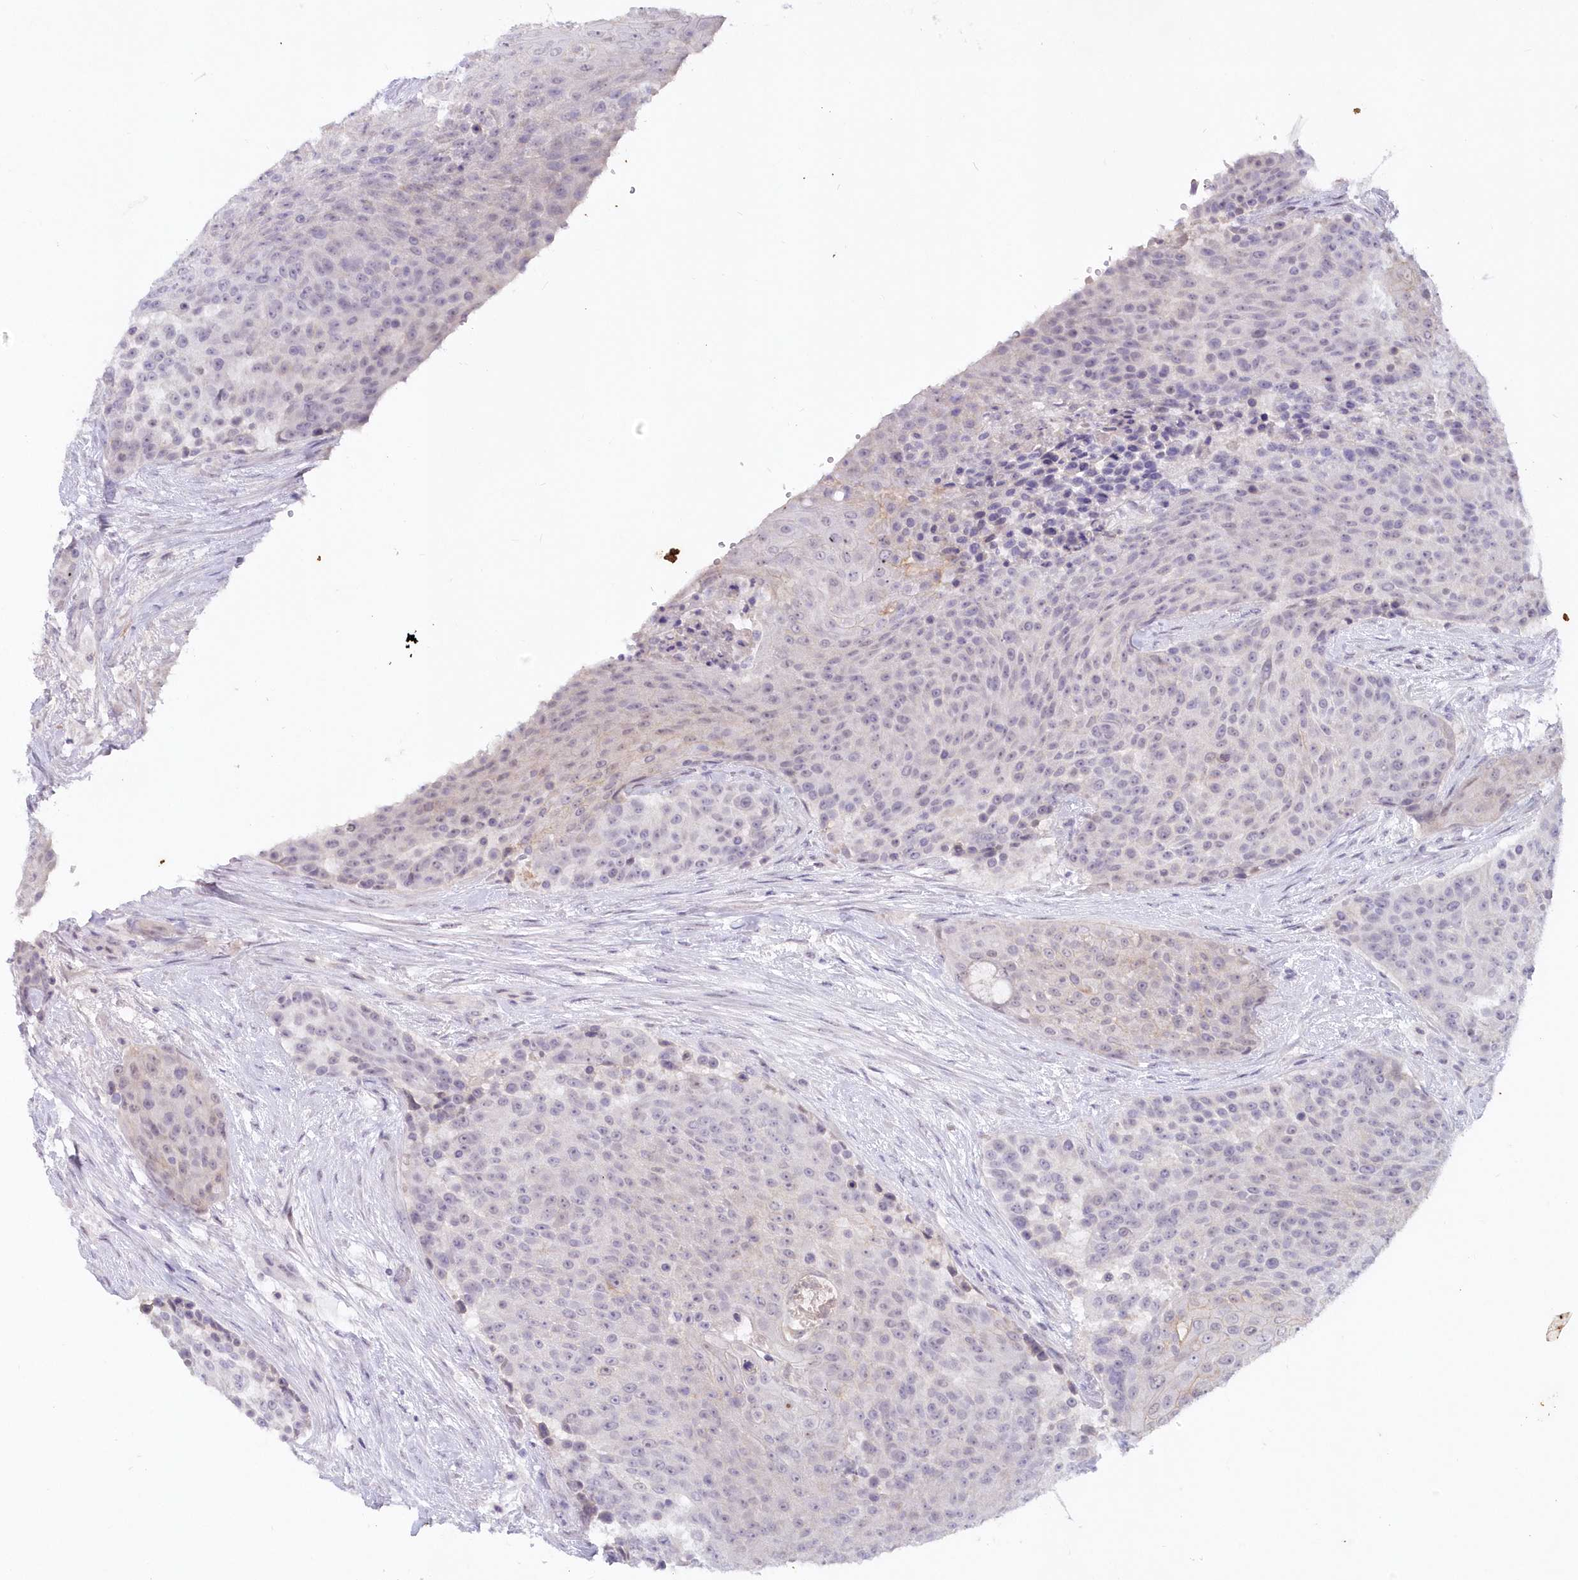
{"staining": {"intensity": "negative", "quantity": "none", "location": "none"}, "tissue": "urothelial cancer", "cell_type": "Tumor cells", "image_type": "cancer", "snomed": [{"axis": "morphology", "description": "Urothelial carcinoma, High grade"}, {"axis": "topography", "description": "Urinary bladder"}], "caption": "This is an IHC image of urothelial cancer. There is no positivity in tumor cells.", "gene": "SNED1", "patient": {"sex": "female", "age": 63}}